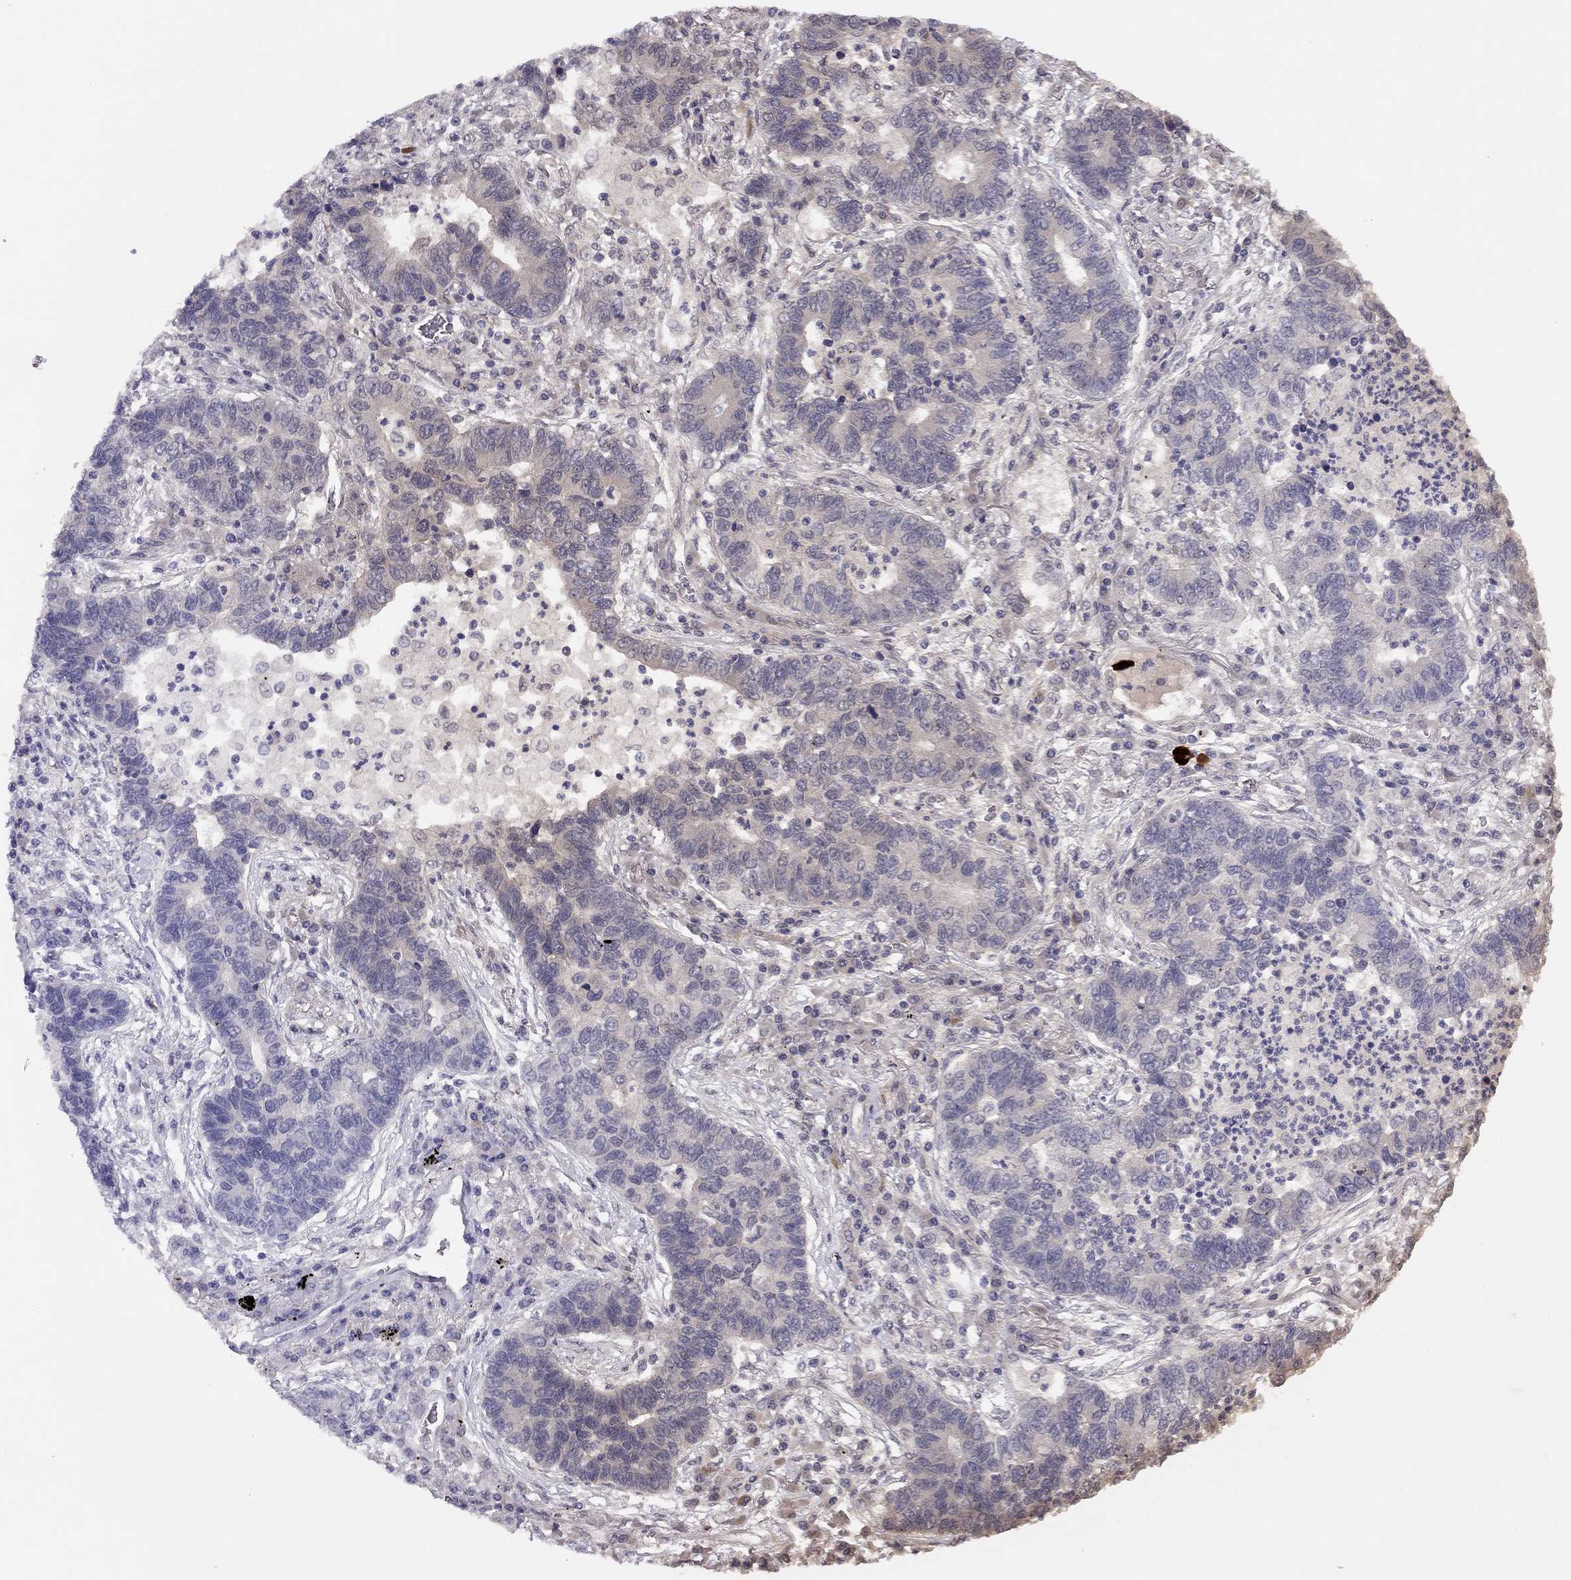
{"staining": {"intensity": "negative", "quantity": "none", "location": "none"}, "tissue": "lung cancer", "cell_type": "Tumor cells", "image_type": "cancer", "snomed": [{"axis": "morphology", "description": "Adenocarcinoma, NOS"}, {"axis": "topography", "description": "Lung"}], "caption": "Lung adenocarcinoma was stained to show a protein in brown. There is no significant expression in tumor cells.", "gene": "LRIT2", "patient": {"sex": "female", "age": 57}}